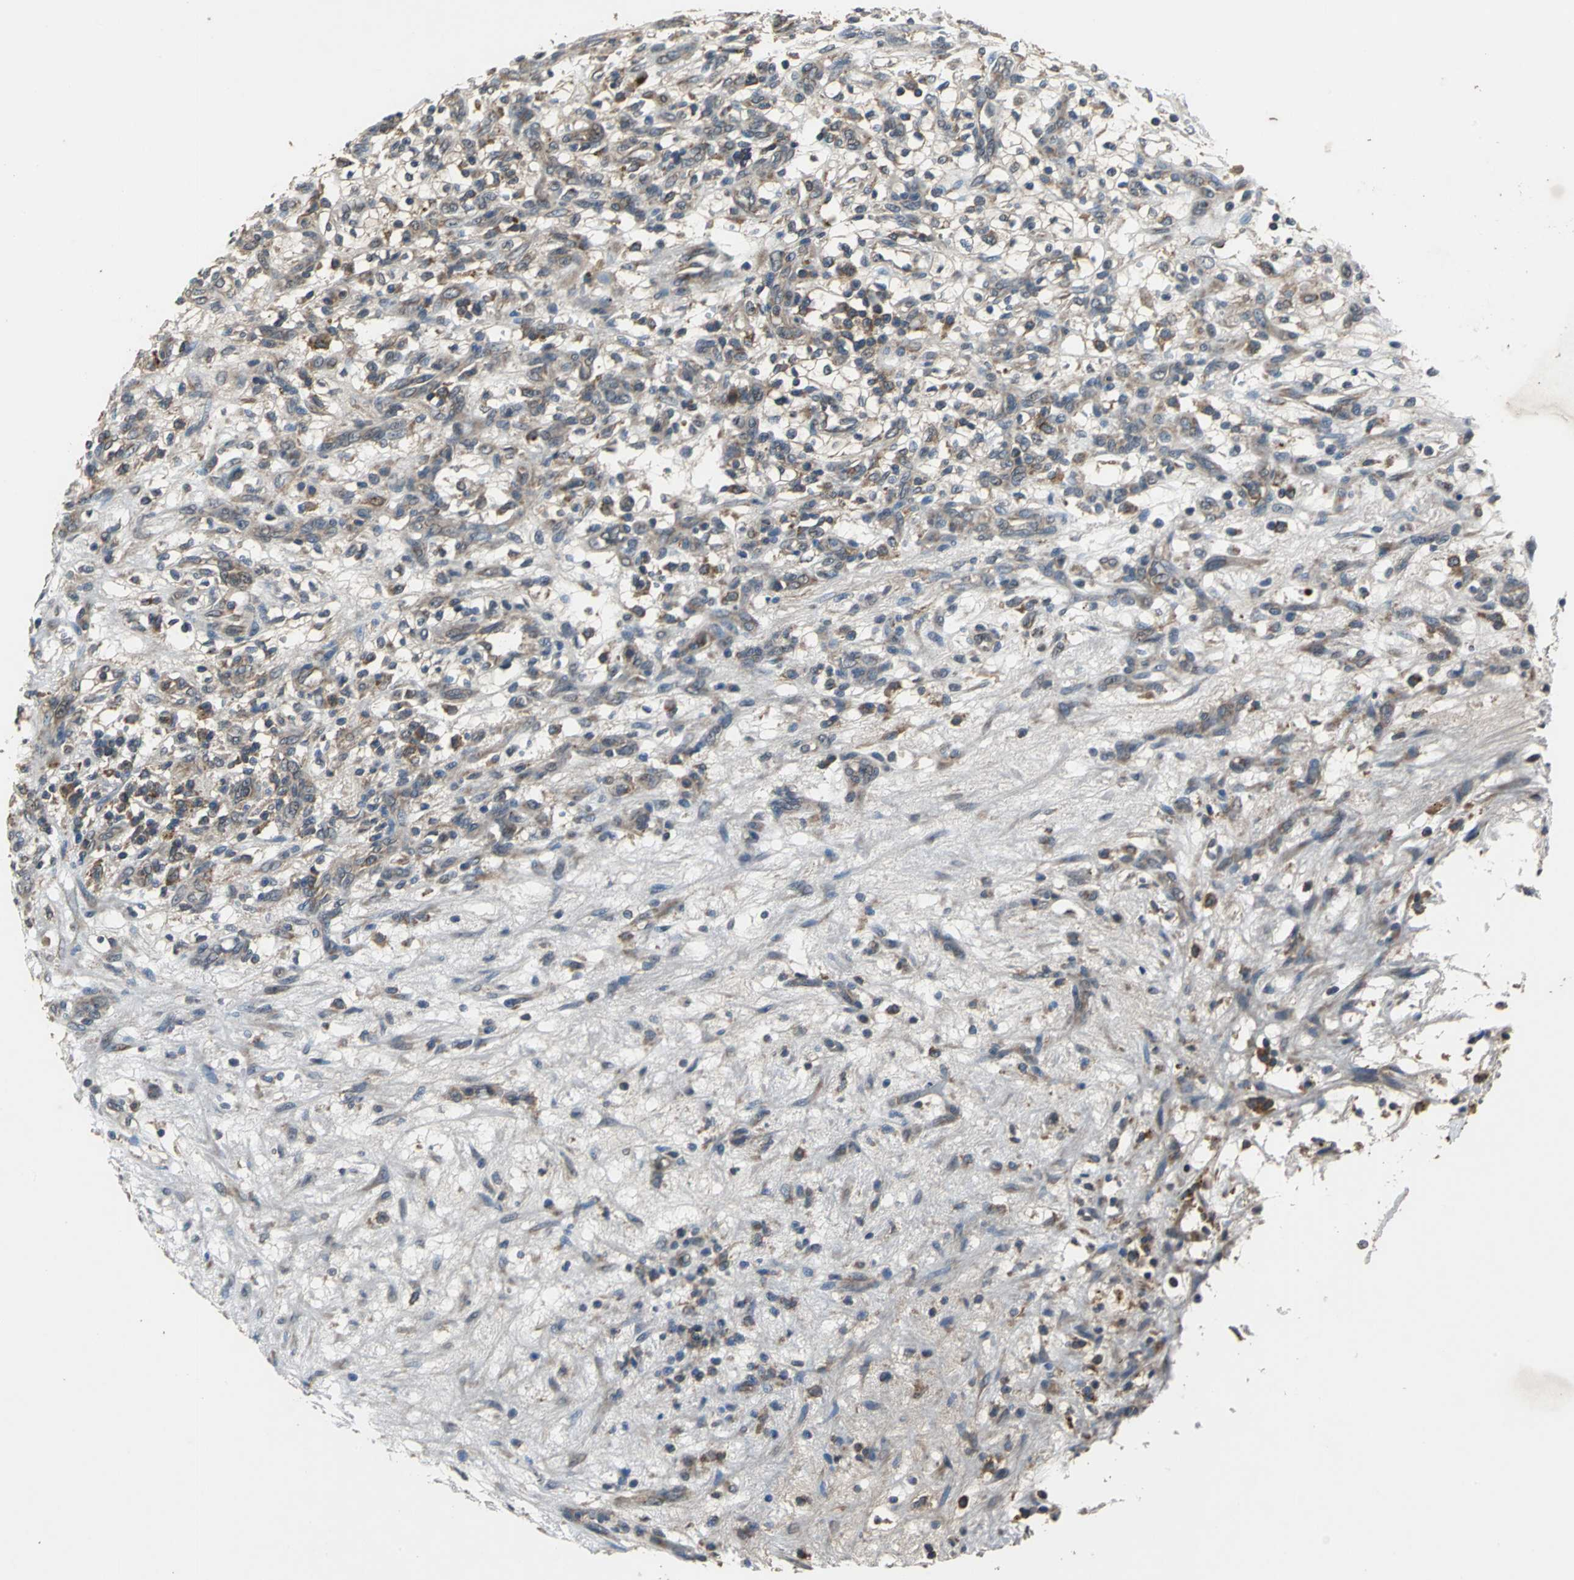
{"staining": {"intensity": "moderate", "quantity": "25%-75%", "location": "cytoplasmic/membranous"}, "tissue": "renal cancer", "cell_type": "Tumor cells", "image_type": "cancer", "snomed": [{"axis": "morphology", "description": "Adenocarcinoma, NOS"}, {"axis": "topography", "description": "Kidney"}], "caption": "IHC image of human renal cancer stained for a protein (brown), which reveals medium levels of moderate cytoplasmic/membranous positivity in approximately 25%-75% of tumor cells.", "gene": "ZNF608", "patient": {"sex": "female", "age": 57}}